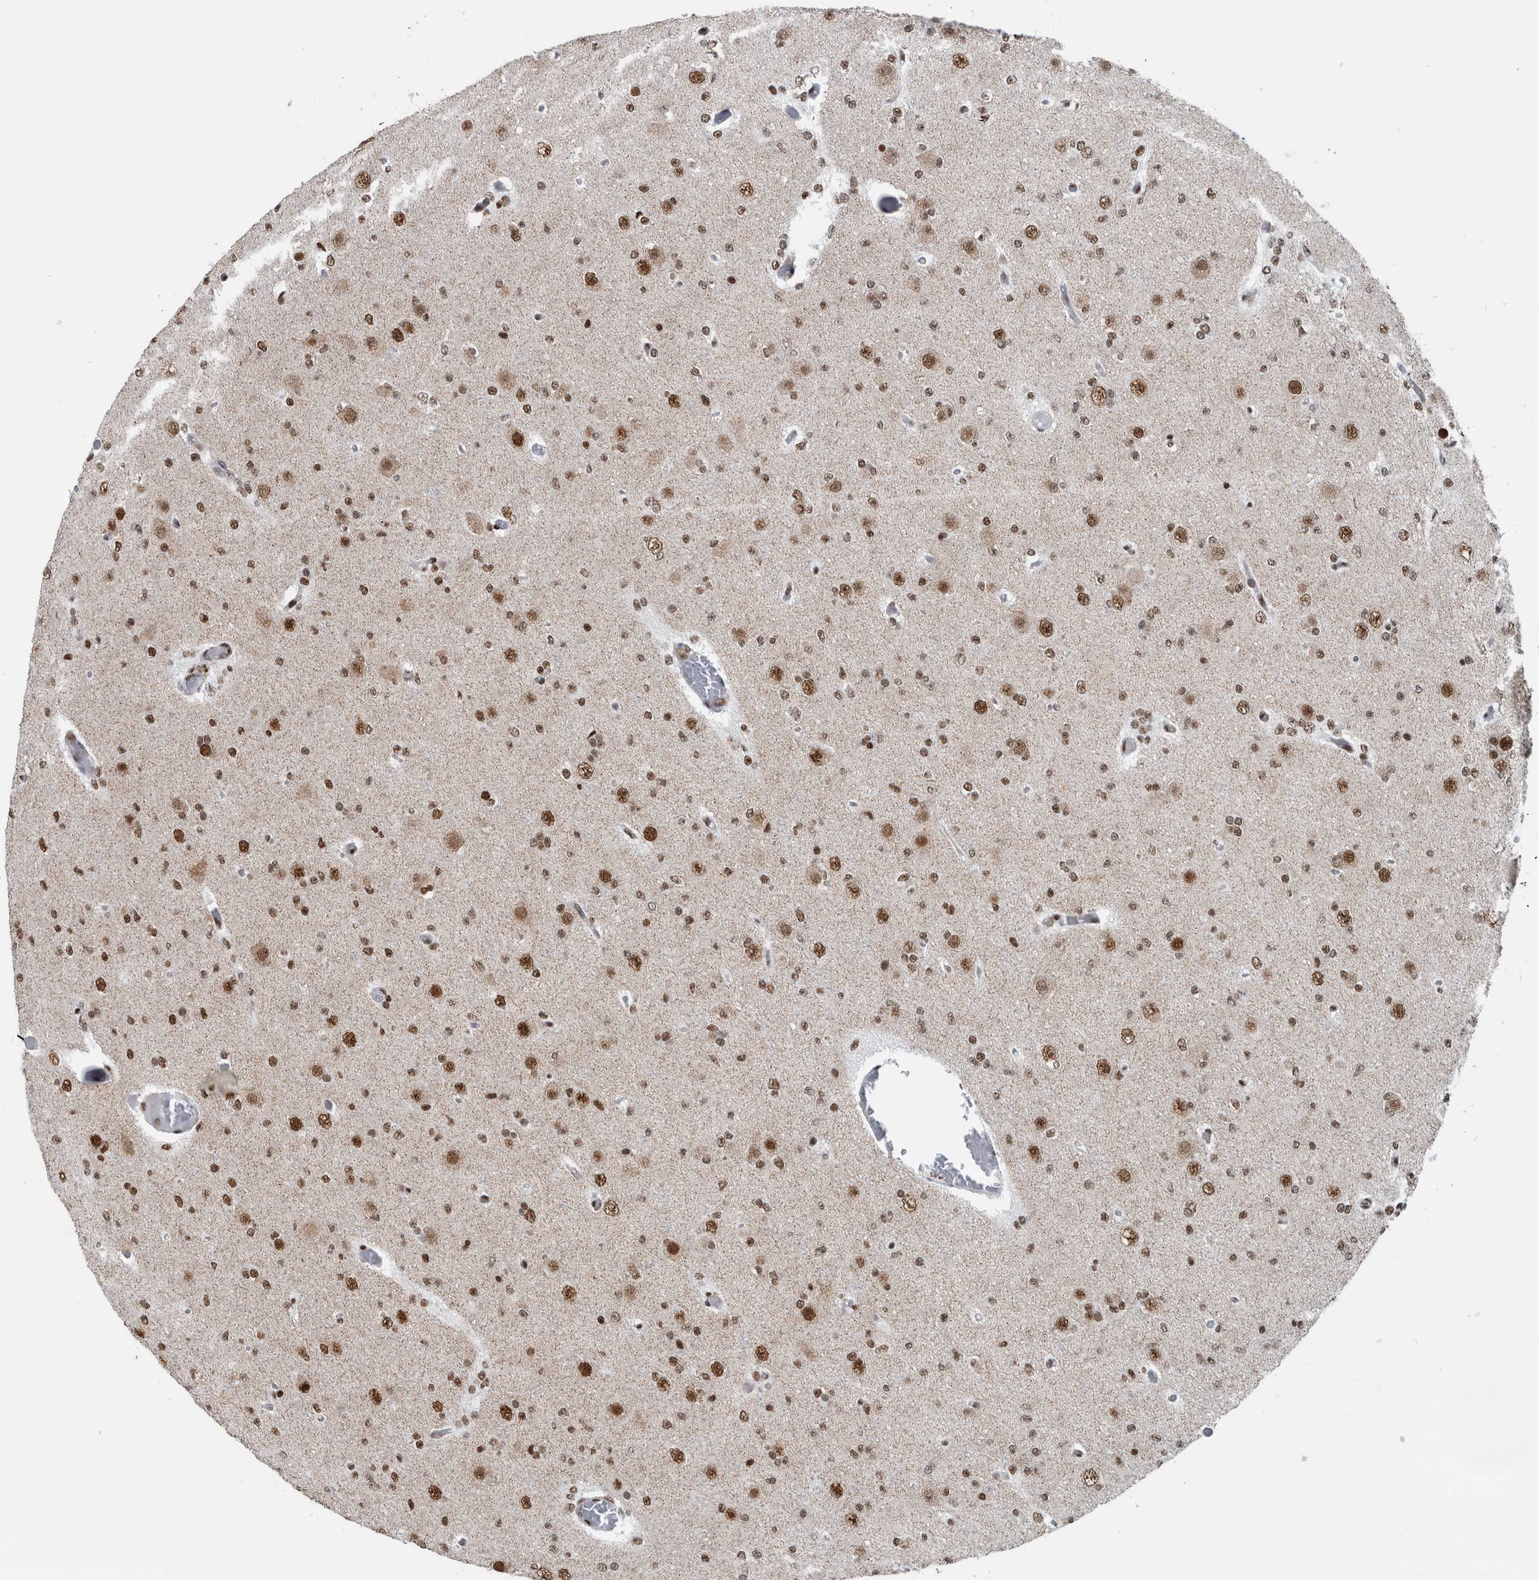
{"staining": {"intensity": "moderate", "quantity": ">75%", "location": "nuclear"}, "tissue": "glioma", "cell_type": "Tumor cells", "image_type": "cancer", "snomed": [{"axis": "morphology", "description": "Glioma, malignant, Low grade"}, {"axis": "topography", "description": "Brain"}], "caption": "Immunohistochemical staining of human low-grade glioma (malignant) demonstrates medium levels of moderate nuclear protein positivity in approximately >75% of tumor cells.", "gene": "DNMT3A", "patient": {"sex": "female", "age": 22}}